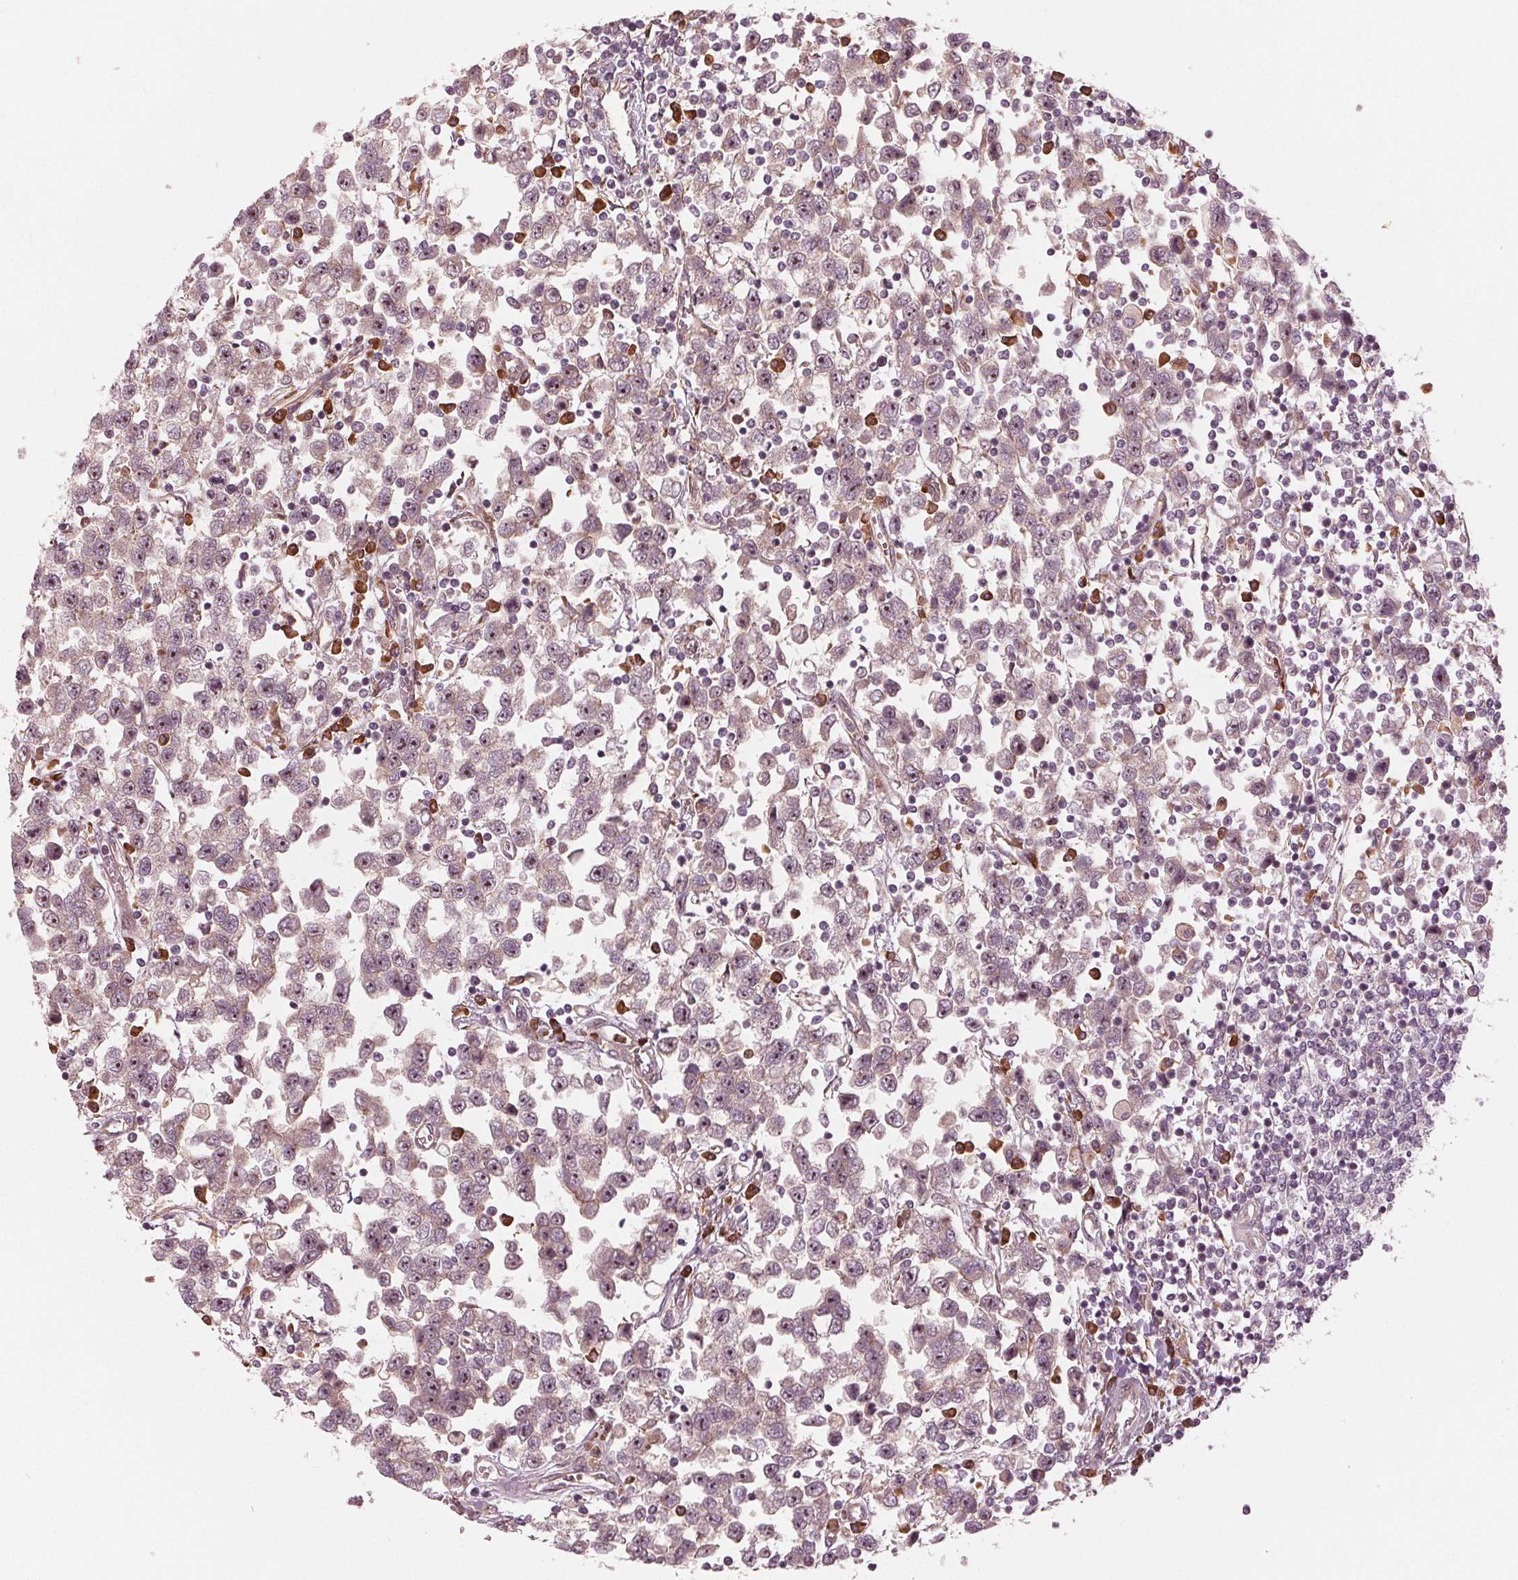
{"staining": {"intensity": "moderate", "quantity": "<25%", "location": "nuclear"}, "tissue": "testis cancer", "cell_type": "Tumor cells", "image_type": "cancer", "snomed": [{"axis": "morphology", "description": "Seminoma, NOS"}, {"axis": "topography", "description": "Testis"}], "caption": "Protein expression by immunohistochemistry reveals moderate nuclear expression in approximately <25% of tumor cells in testis cancer.", "gene": "CMIP", "patient": {"sex": "male", "age": 34}}